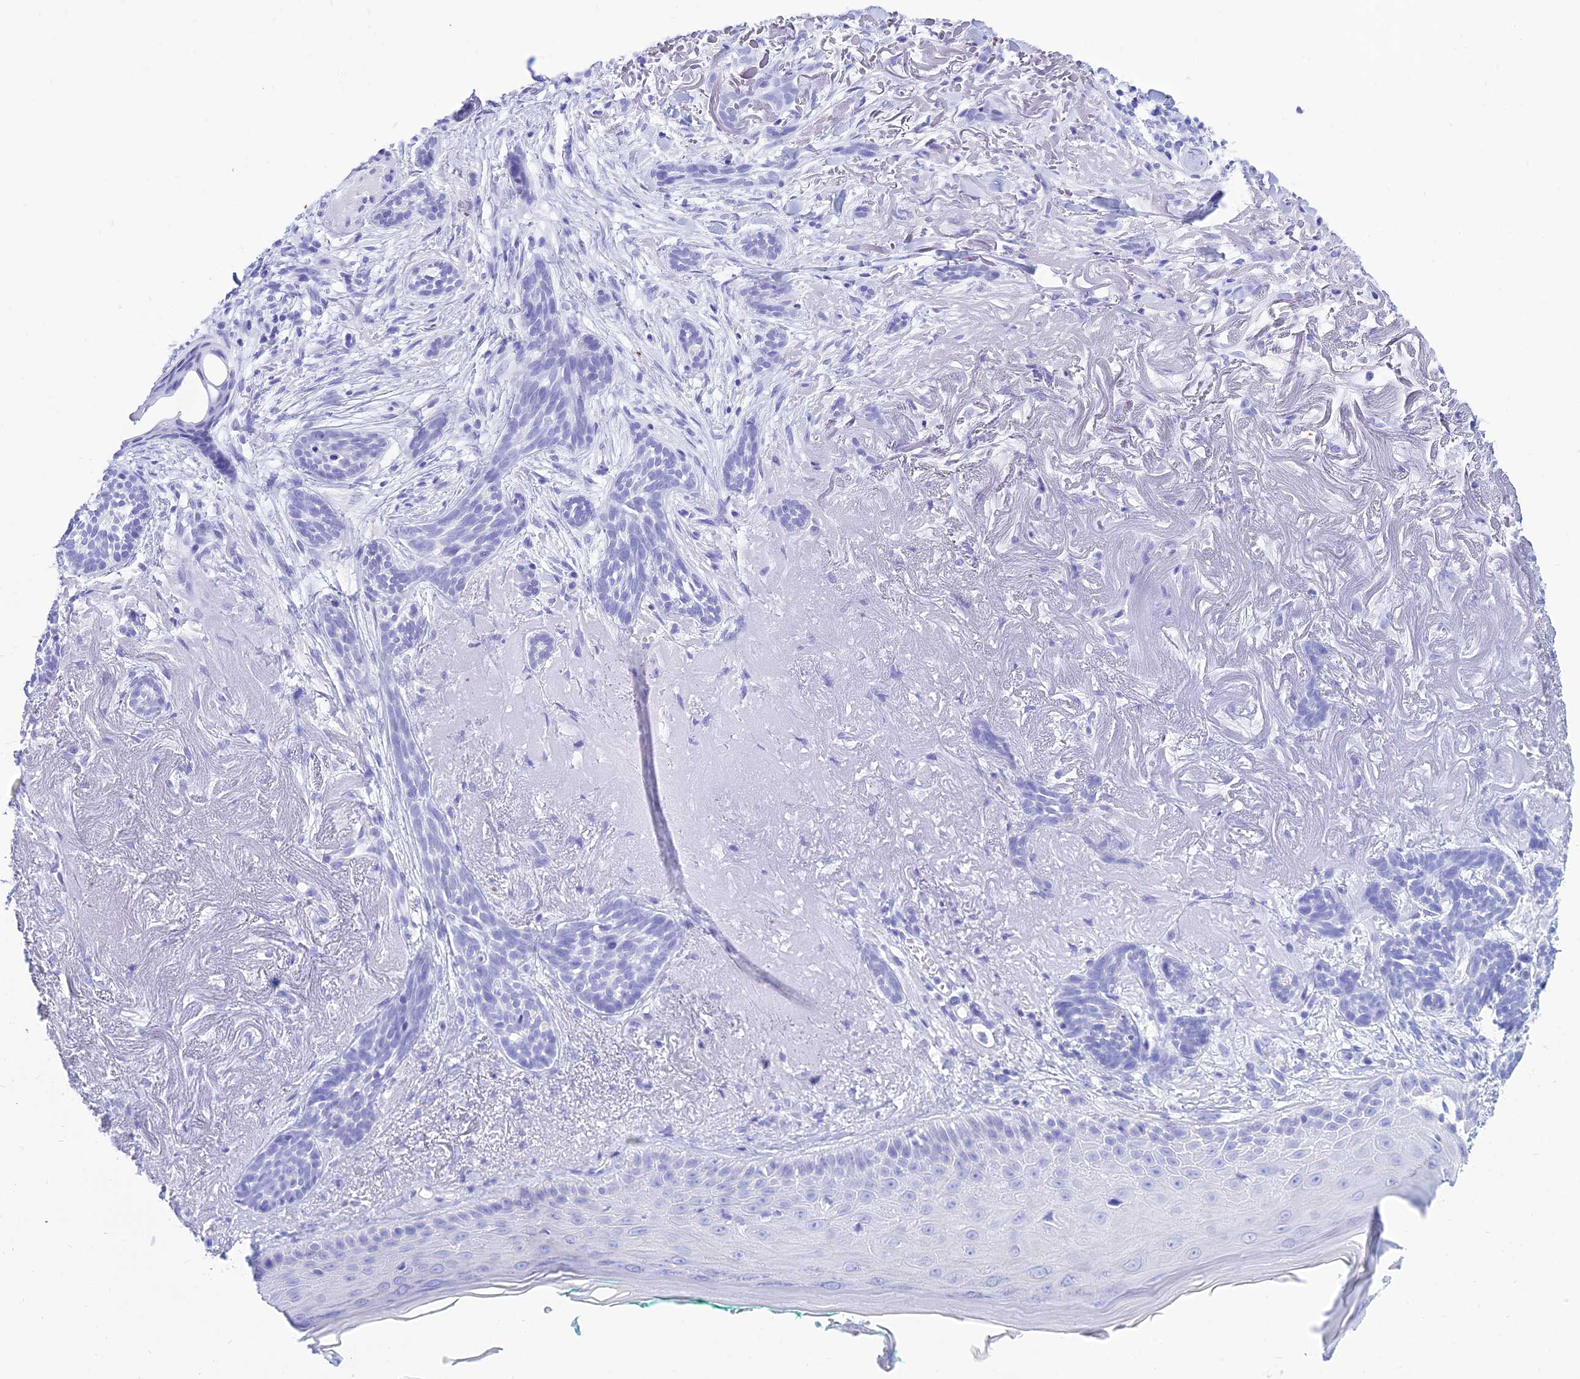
{"staining": {"intensity": "negative", "quantity": "none", "location": "none"}, "tissue": "skin cancer", "cell_type": "Tumor cells", "image_type": "cancer", "snomed": [{"axis": "morphology", "description": "Basal cell carcinoma"}, {"axis": "topography", "description": "Skin"}], "caption": "Immunohistochemistry (IHC) micrograph of neoplastic tissue: human skin cancer (basal cell carcinoma) stained with DAB displays no significant protein expression in tumor cells. (DAB immunohistochemistry with hematoxylin counter stain).", "gene": "PATE4", "patient": {"sex": "male", "age": 71}}